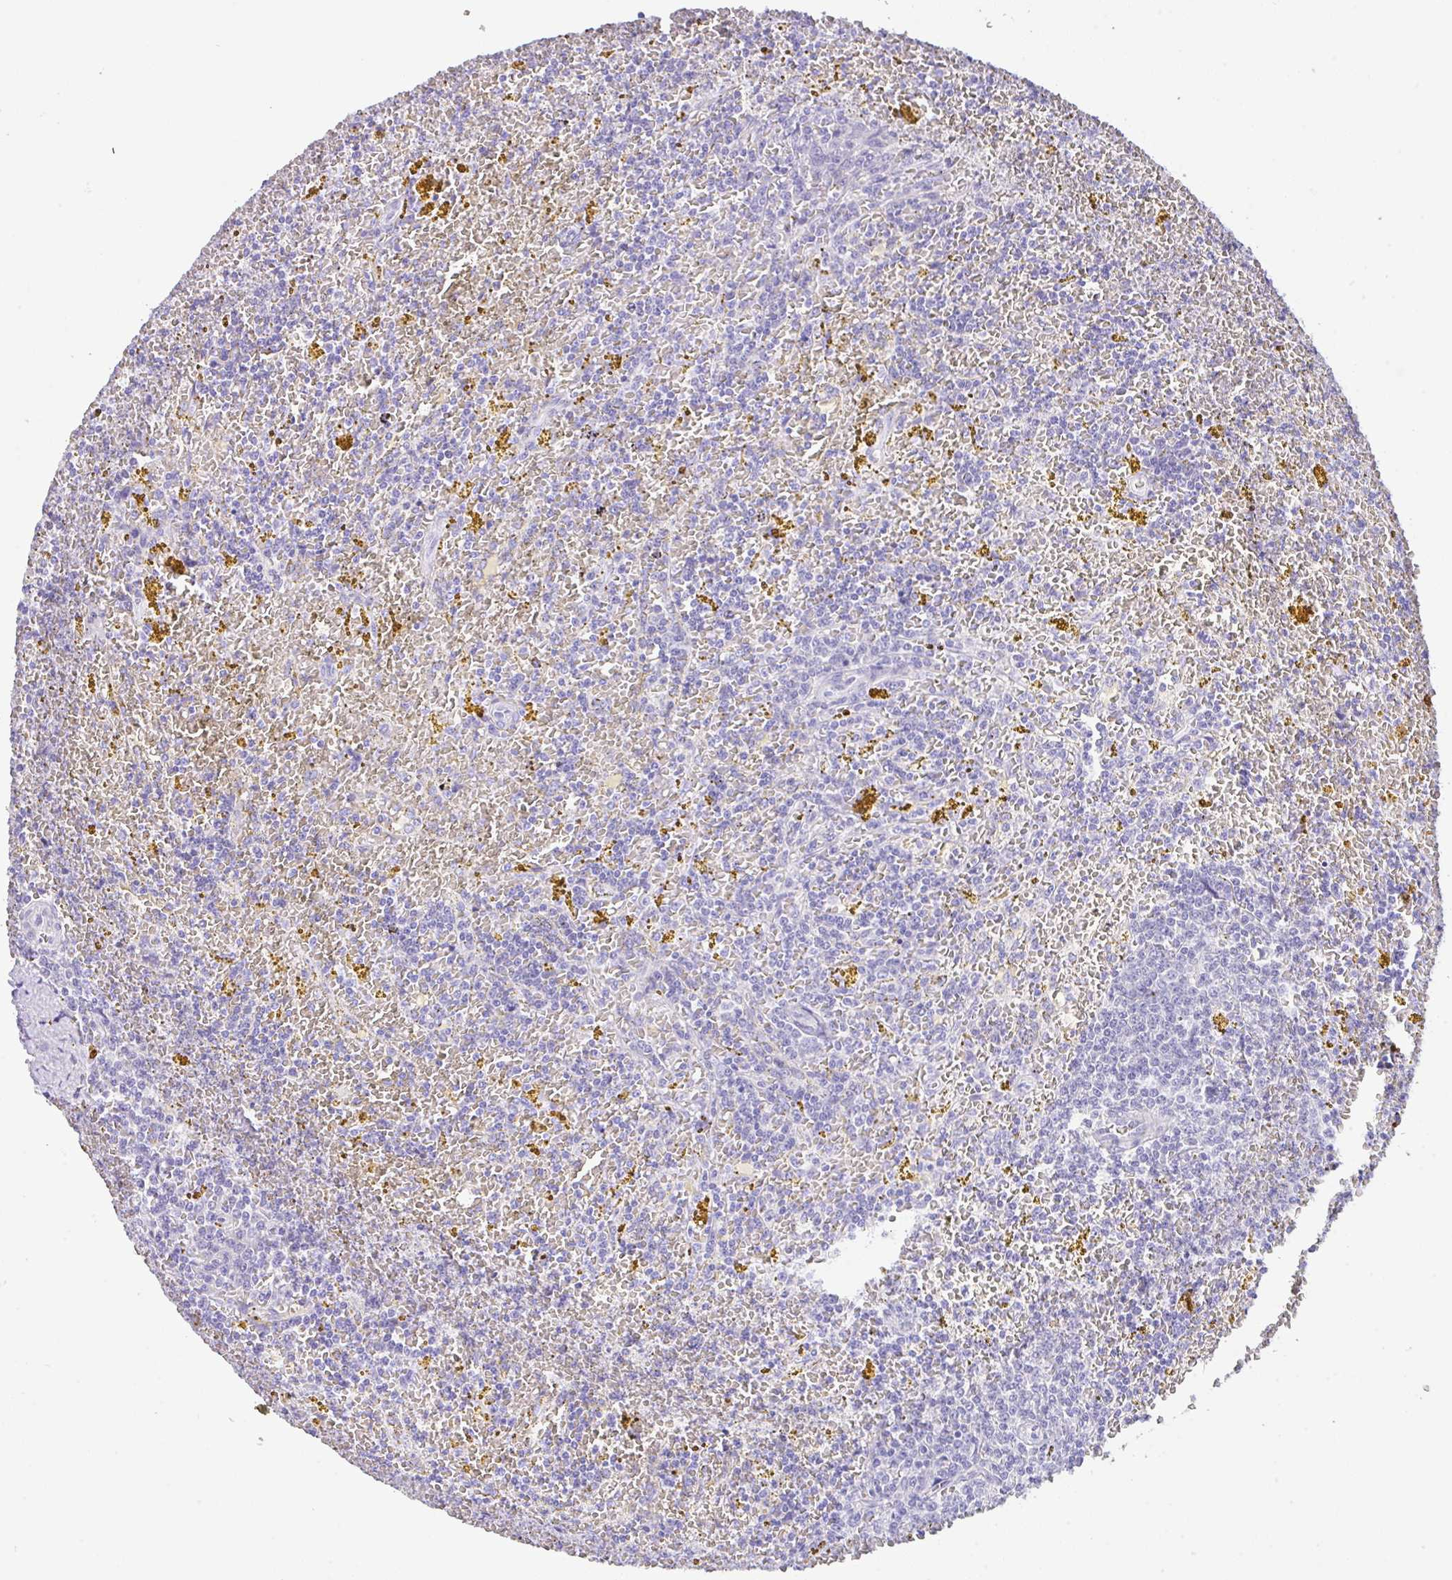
{"staining": {"intensity": "negative", "quantity": "none", "location": "none"}, "tissue": "lymphoma", "cell_type": "Tumor cells", "image_type": "cancer", "snomed": [{"axis": "morphology", "description": "Malignant lymphoma, non-Hodgkin's type, Low grade"}, {"axis": "topography", "description": "Spleen"}, {"axis": "topography", "description": "Lymph node"}], "caption": "High power microscopy micrograph of an immunohistochemistry (IHC) image of low-grade malignant lymphoma, non-Hodgkin's type, revealing no significant positivity in tumor cells.", "gene": "TRAF4", "patient": {"sex": "female", "age": 66}}